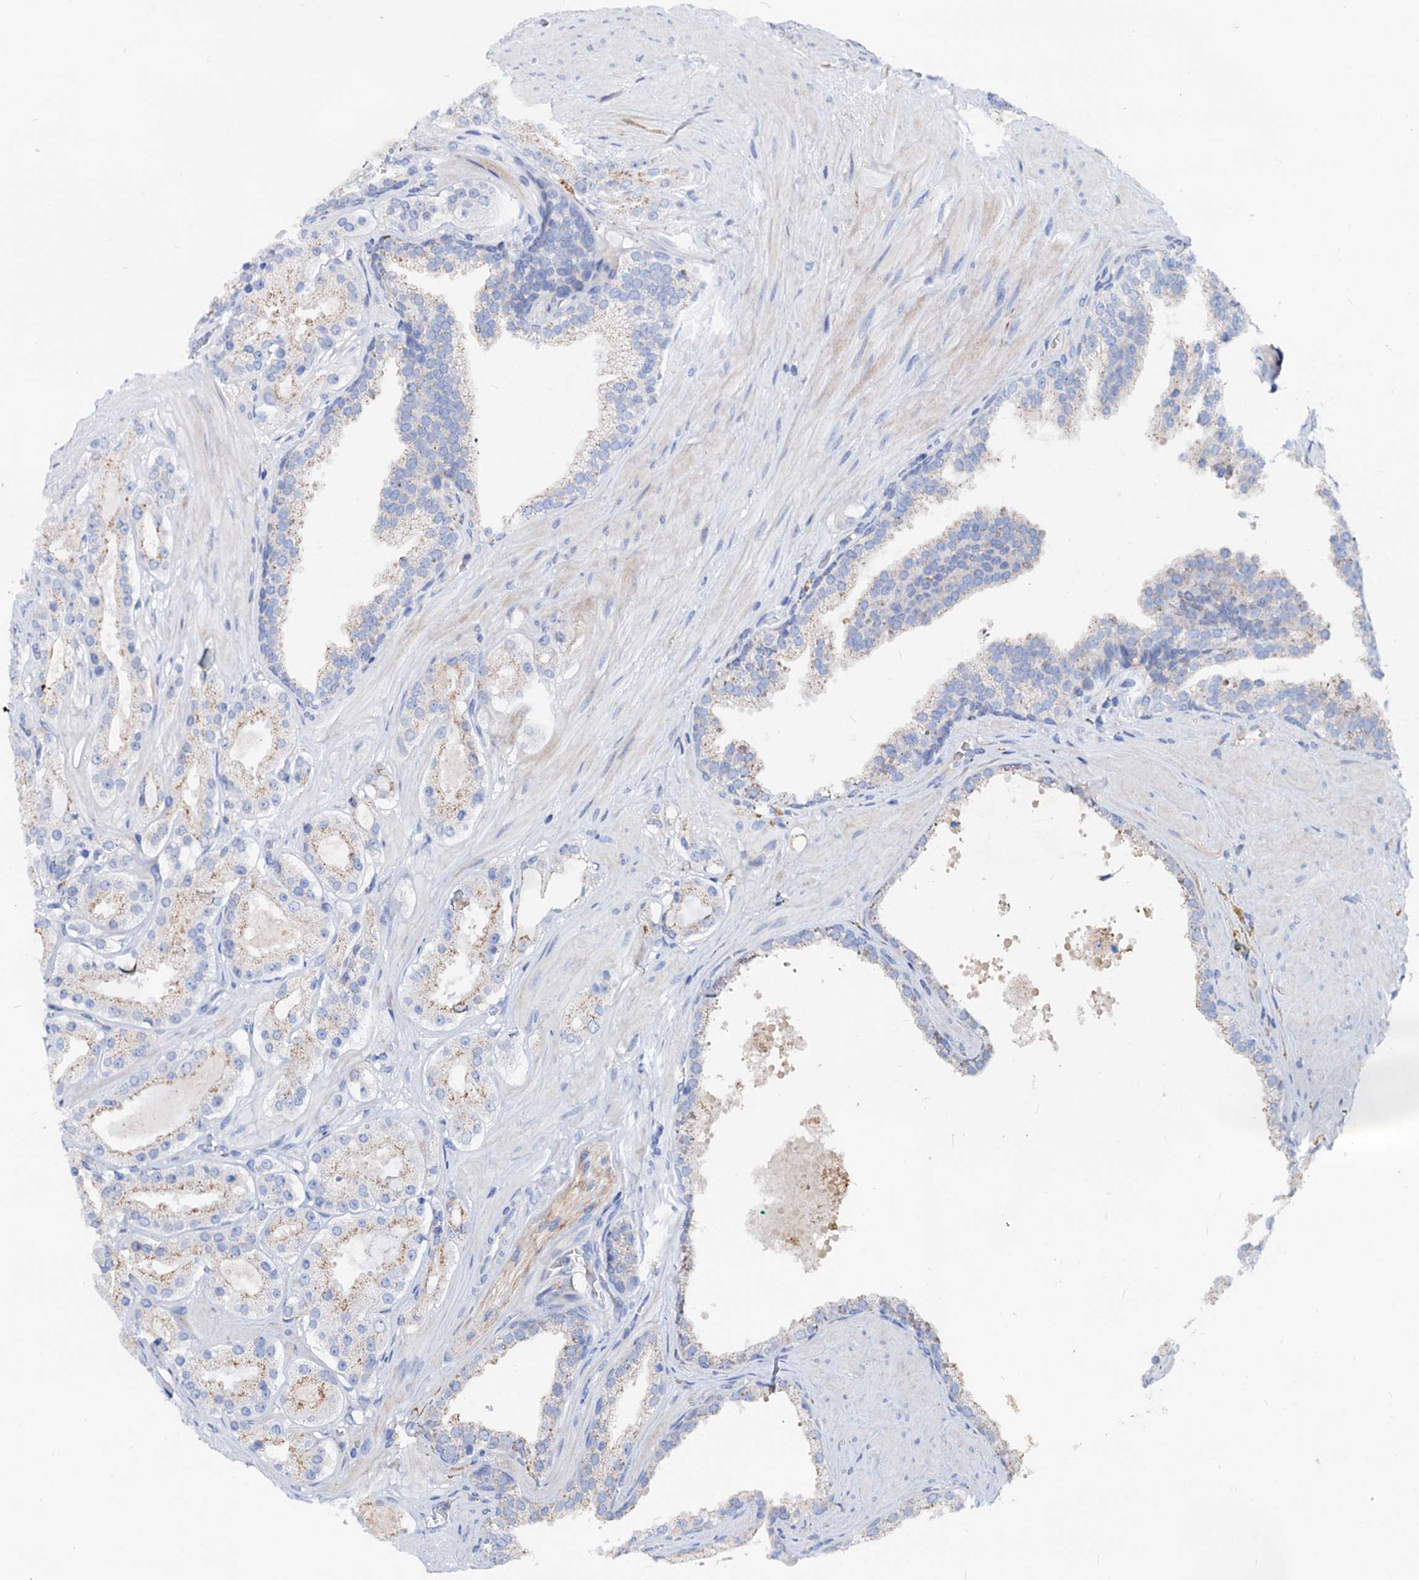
{"staining": {"intensity": "weak", "quantity": "<25%", "location": "cytoplasmic/membranous"}, "tissue": "prostate cancer", "cell_type": "Tumor cells", "image_type": "cancer", "snomed": [{"axis": "morphology", "description": "Adenocarcinoma, High grade"}, {"axis": "topography", "description": "Prostate"}], "caption": "Immunohistochemical staining of prostate cancer (adenocarcinoma (high-grade)) reveals no significant expression in tumor cells. (IHC, brightfield microscopy, high magnification).", "gene": "SLC10A7", "patient": {"sex": "male", "age": 65}}